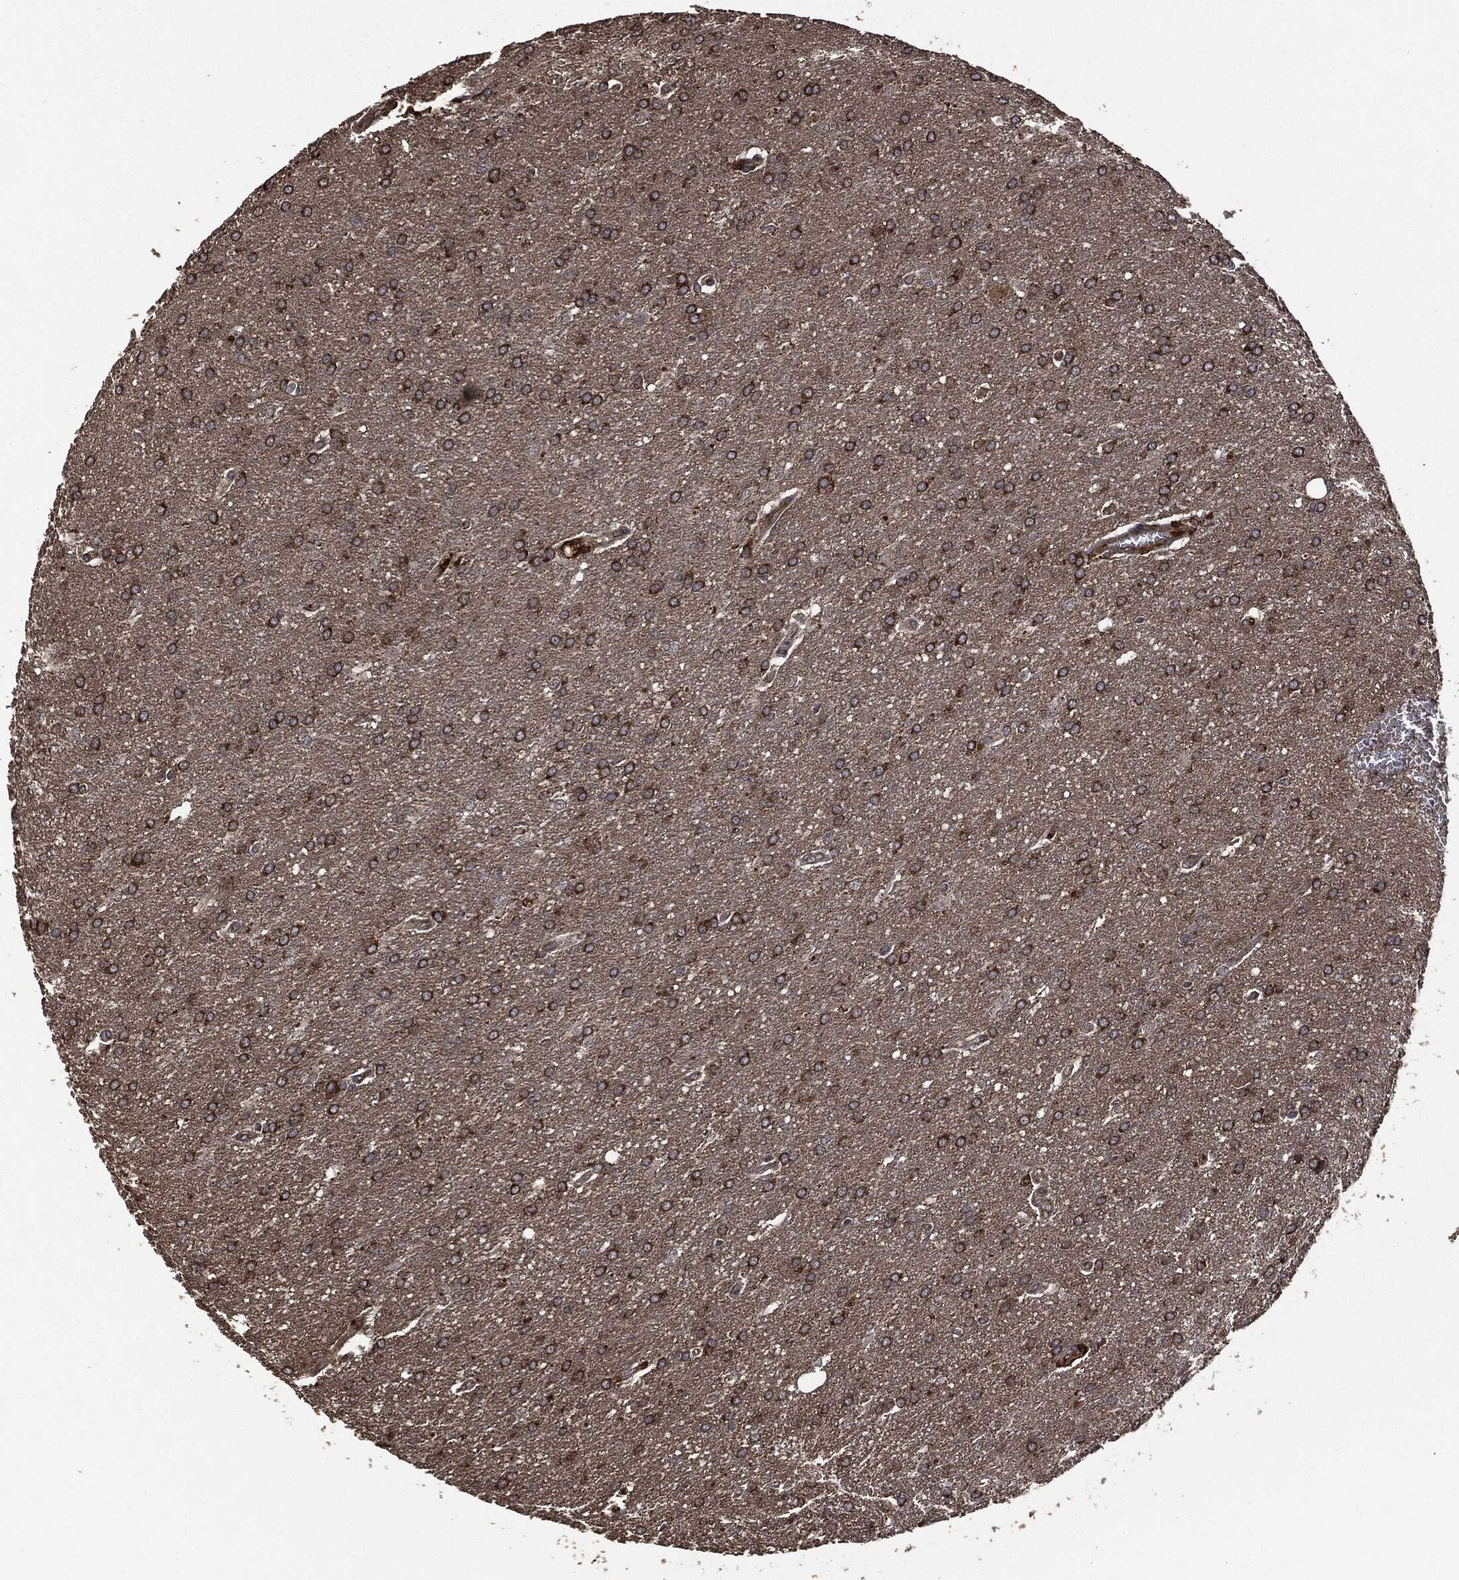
{"staining": {"intensity": "strong", "quantity": "25%-75%", "location": "cytoplasmic/membranous"}, "tissue": "glioma", "cell_type": "Tumor cells", "image_type": "cancer", "snomed": [{"axis": "morphology", "description": "Glioma, malignant, Low grade"}, {"axis": "topography", "description": "Brain"}], "caption": "The immunohistochemical stain highlights strong cytoplasmic/membranous staining in tumor cells of malignant glioma (low-grade) tissue. The staining is performed using DAB (3,3'-diaminobenzidine) brown chromogen to label protein expression. The nuclei are counter-stained blue using hematoxylin.", "gene": "CRABP2", "patient": {"sex": "female", "age": 32}}